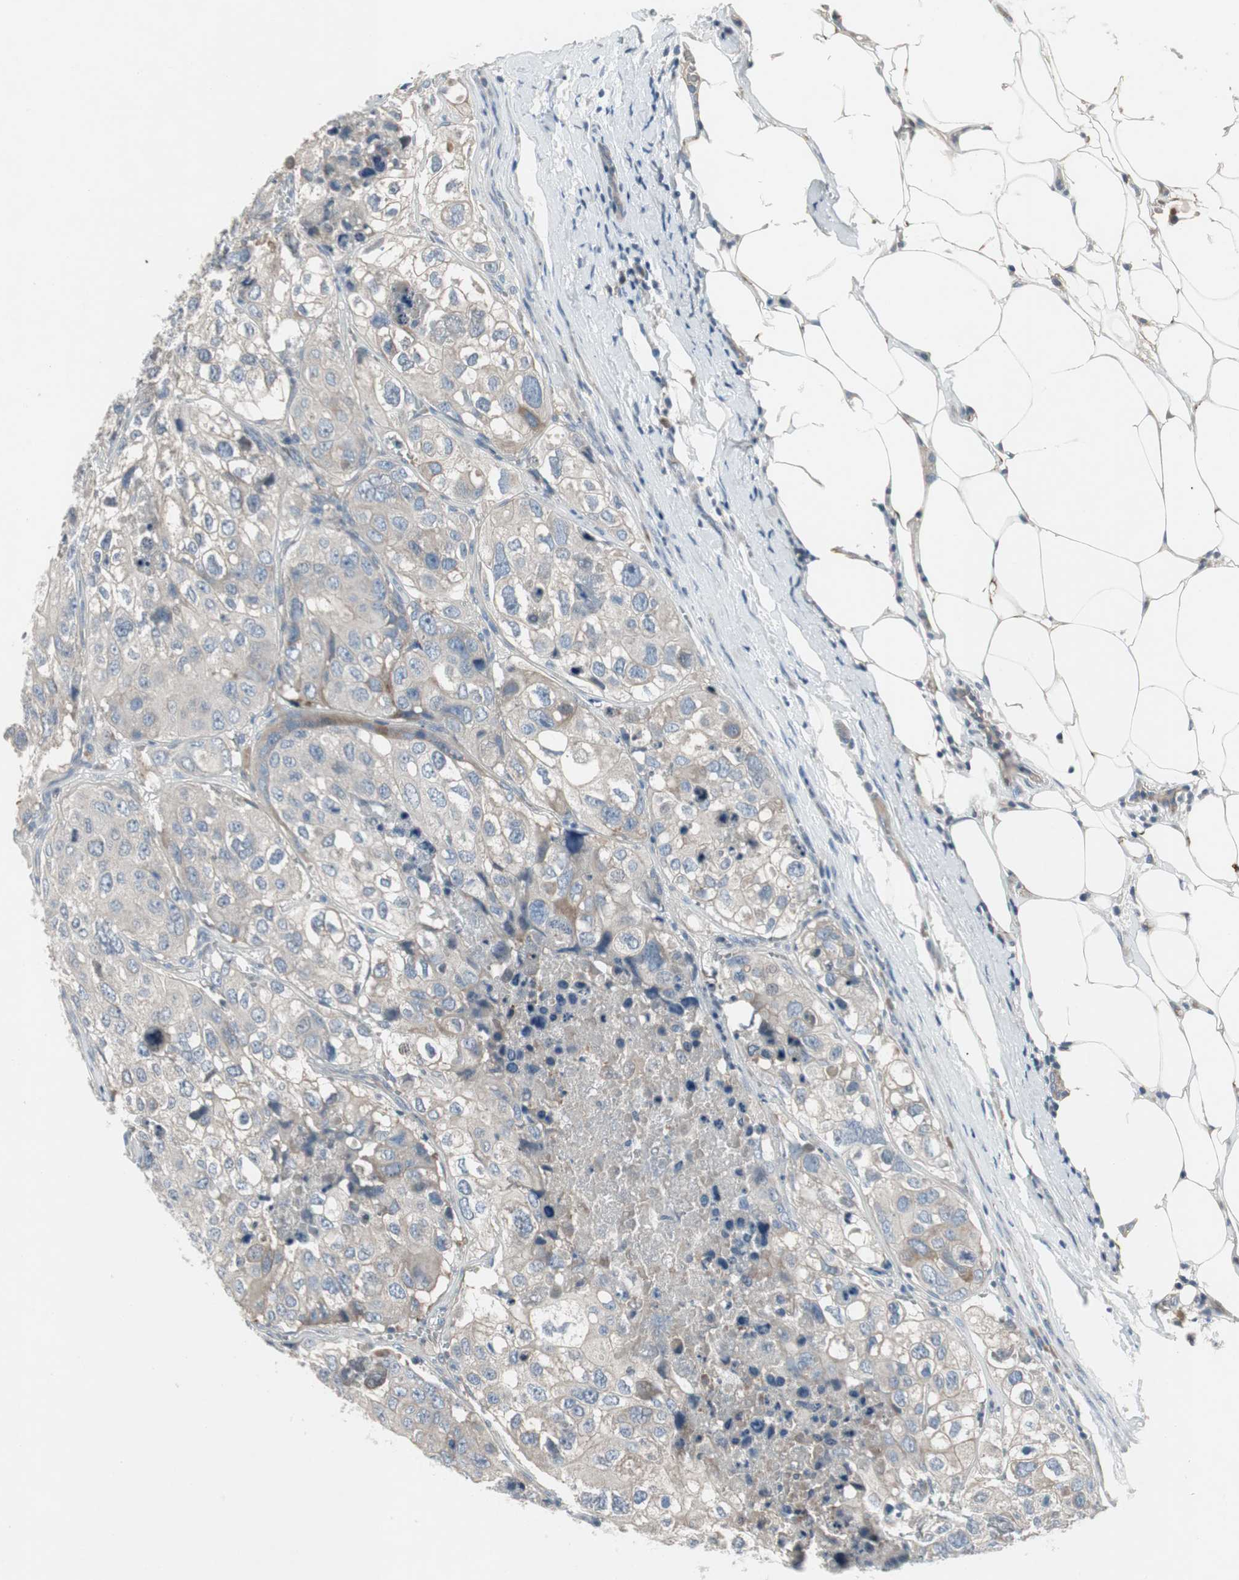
{"staining": {"intensity": "weak", "quantity": "25%-75%", "location": "cytoplasmic/membranous"}, "tissue": "urothelial cancer", "cell_type": "Tumor cells", "image_type": "cancer", "snomed": [{"axis": "morphology", "description": "Urothelial carcinoma, High grade"}, {"axis": "topography", "description": "Lymph node"}, {"axis": "topography", "description": "Urinary bladder"}], "caption": "Urothelial cancer tissue displays weak cytoplasmic/membranous positivity in about 25%-75% of tumor cells, visualized by immunohistochemistry. The protein is stained brown, and the nuclei are stained in blue (DAB IHC with brightfield microscopy, high magnification).", "gene": "PIGR", "patient": {"sex": "male", "age": 51}}